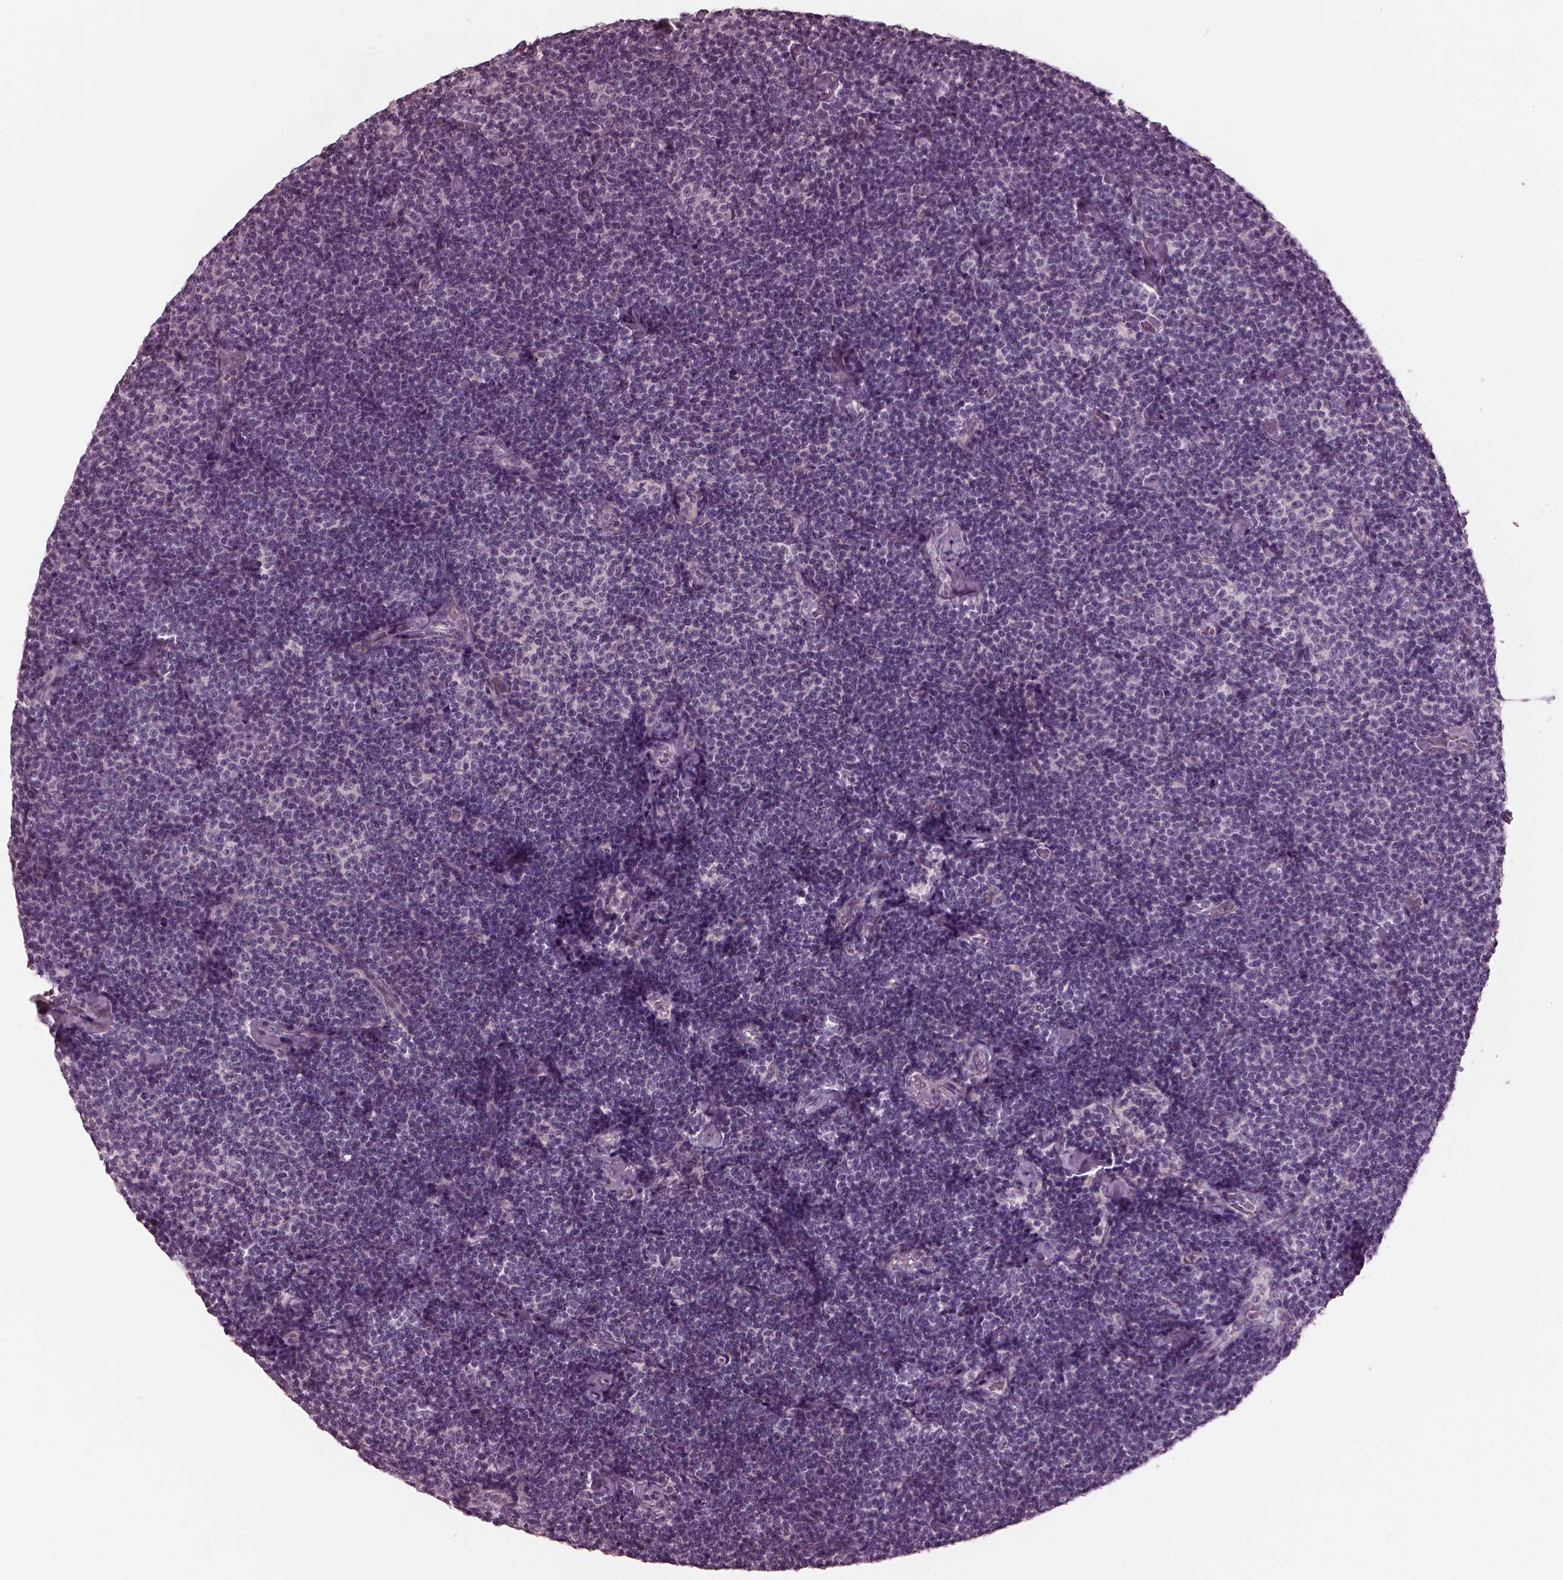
{"staining": {"intensity": "negative", "quantity": "none", "location": "none"}, "tissue": "lymphoma", "cell_type": "Tumor cells", "image_type": "cancer", "snomed": [{"axis": "morphology", "description": "Malignant lymphoma, non-Hodgkin's type, Low grade"}, {"axis": "topography", "description": "Lymph node"}], "caption": "IHC image of neoplastic tissue: lymphoma stained with DAB (3,3'-diaminobenzidine) displays no significant protein staining in tumor cells.", "gene": "RCVRN", "patient": {"sex": "male", "age": 81}}